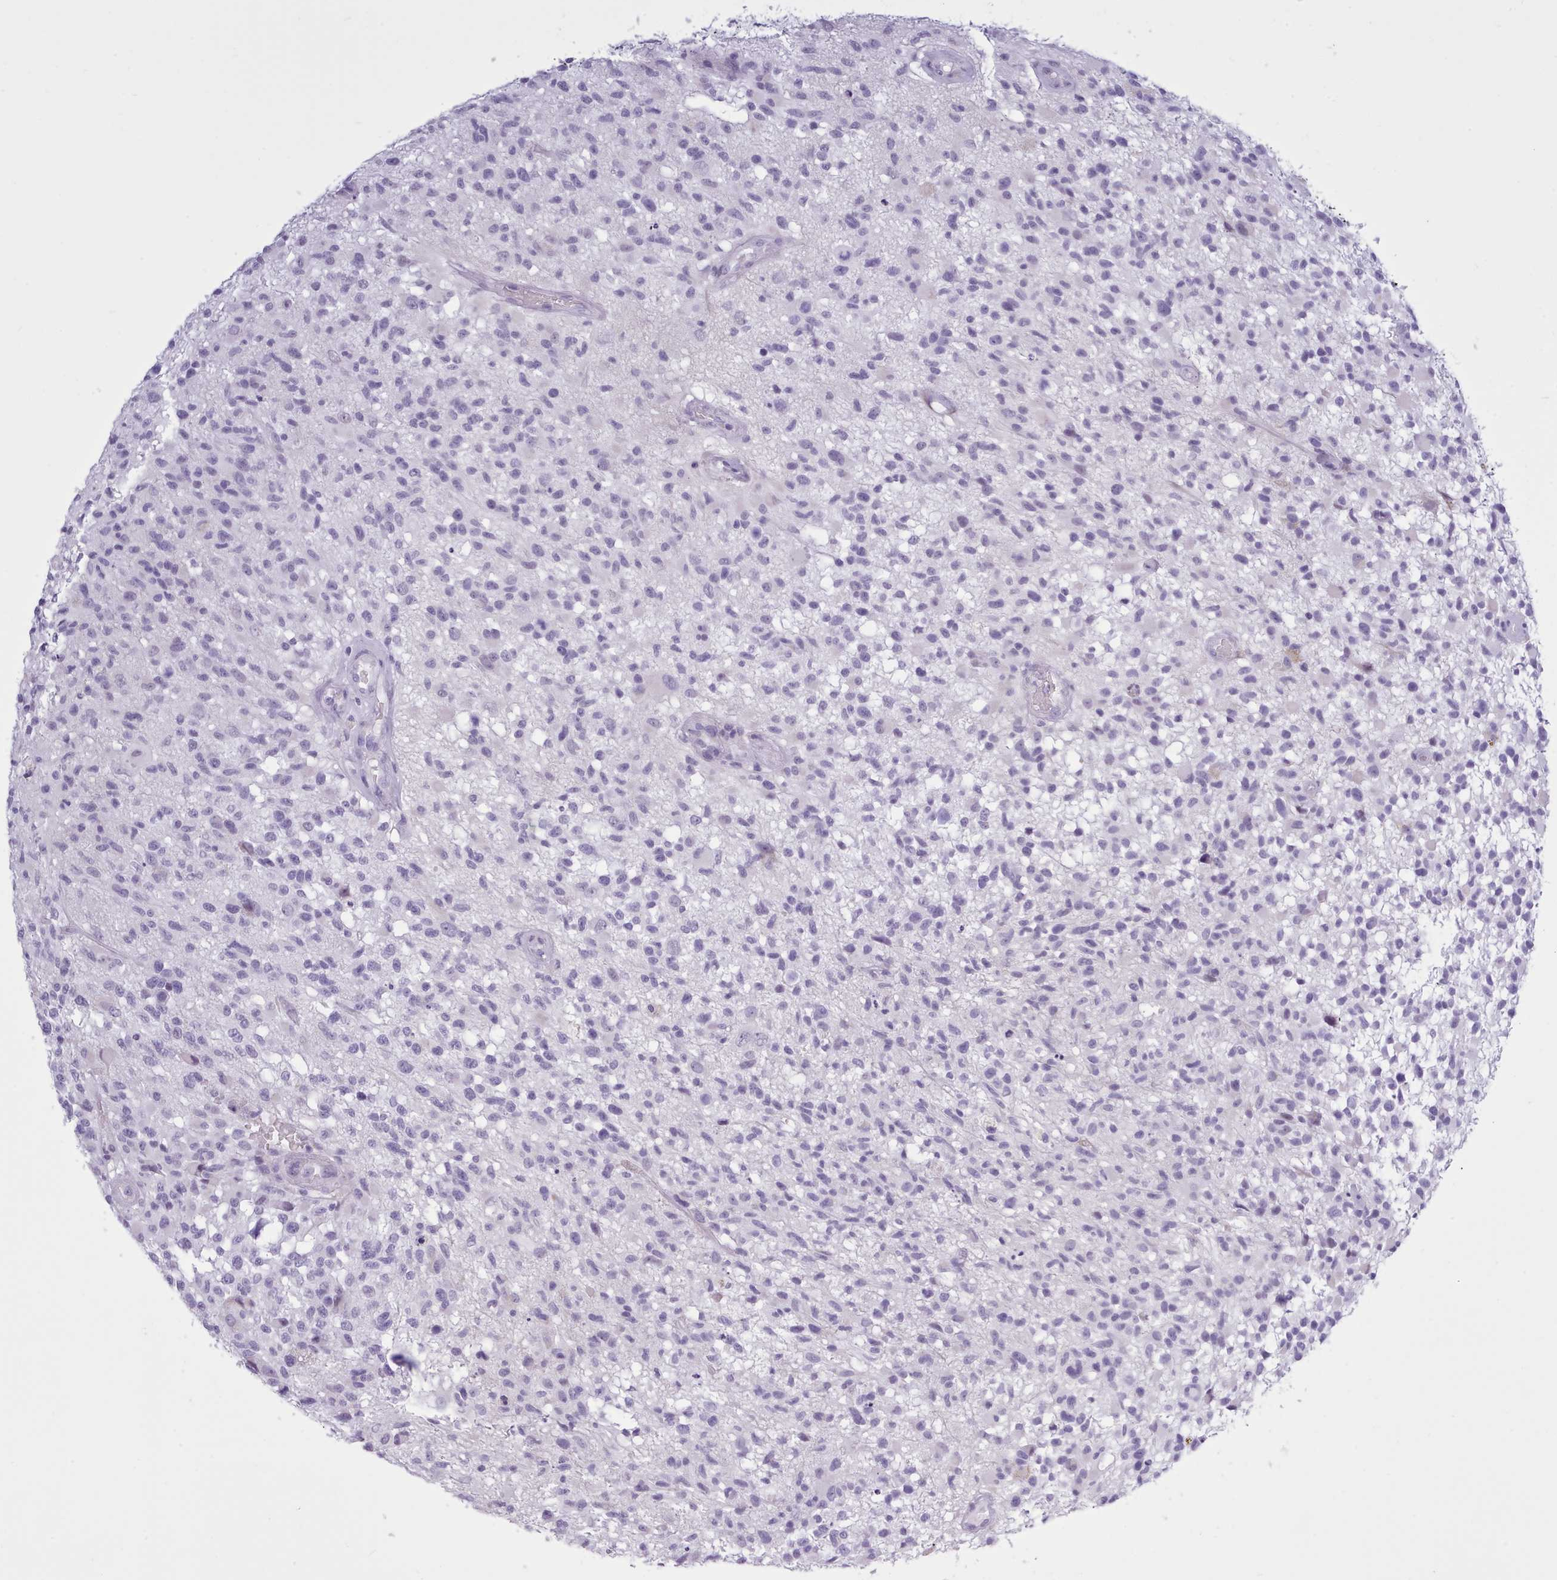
{"staining": {"intensity": "negative", "quantity": "none", "location": "none"}, "tissue": "glioma", "cell_type": "Tumor cells", "image_type": "cancer", "snomed": [{"axis": "morphology", "description": "Glioma, malignant, High grade"}, {"axis": "morphology", "description": "Glioblastoma, NOS"}, {"axis": "topography", "description": "Brain"}], "caption": "High magnification brightfield microscopy of malignant glioma (high-grade) stained with DAB (3,3'-diaminobenzidine) (brown) and counterstained with hematoxylin (blue): tumor cells show no significant positivity.", "gene": "FBXO48", "patient": {"sex": "male", "age": 60}}